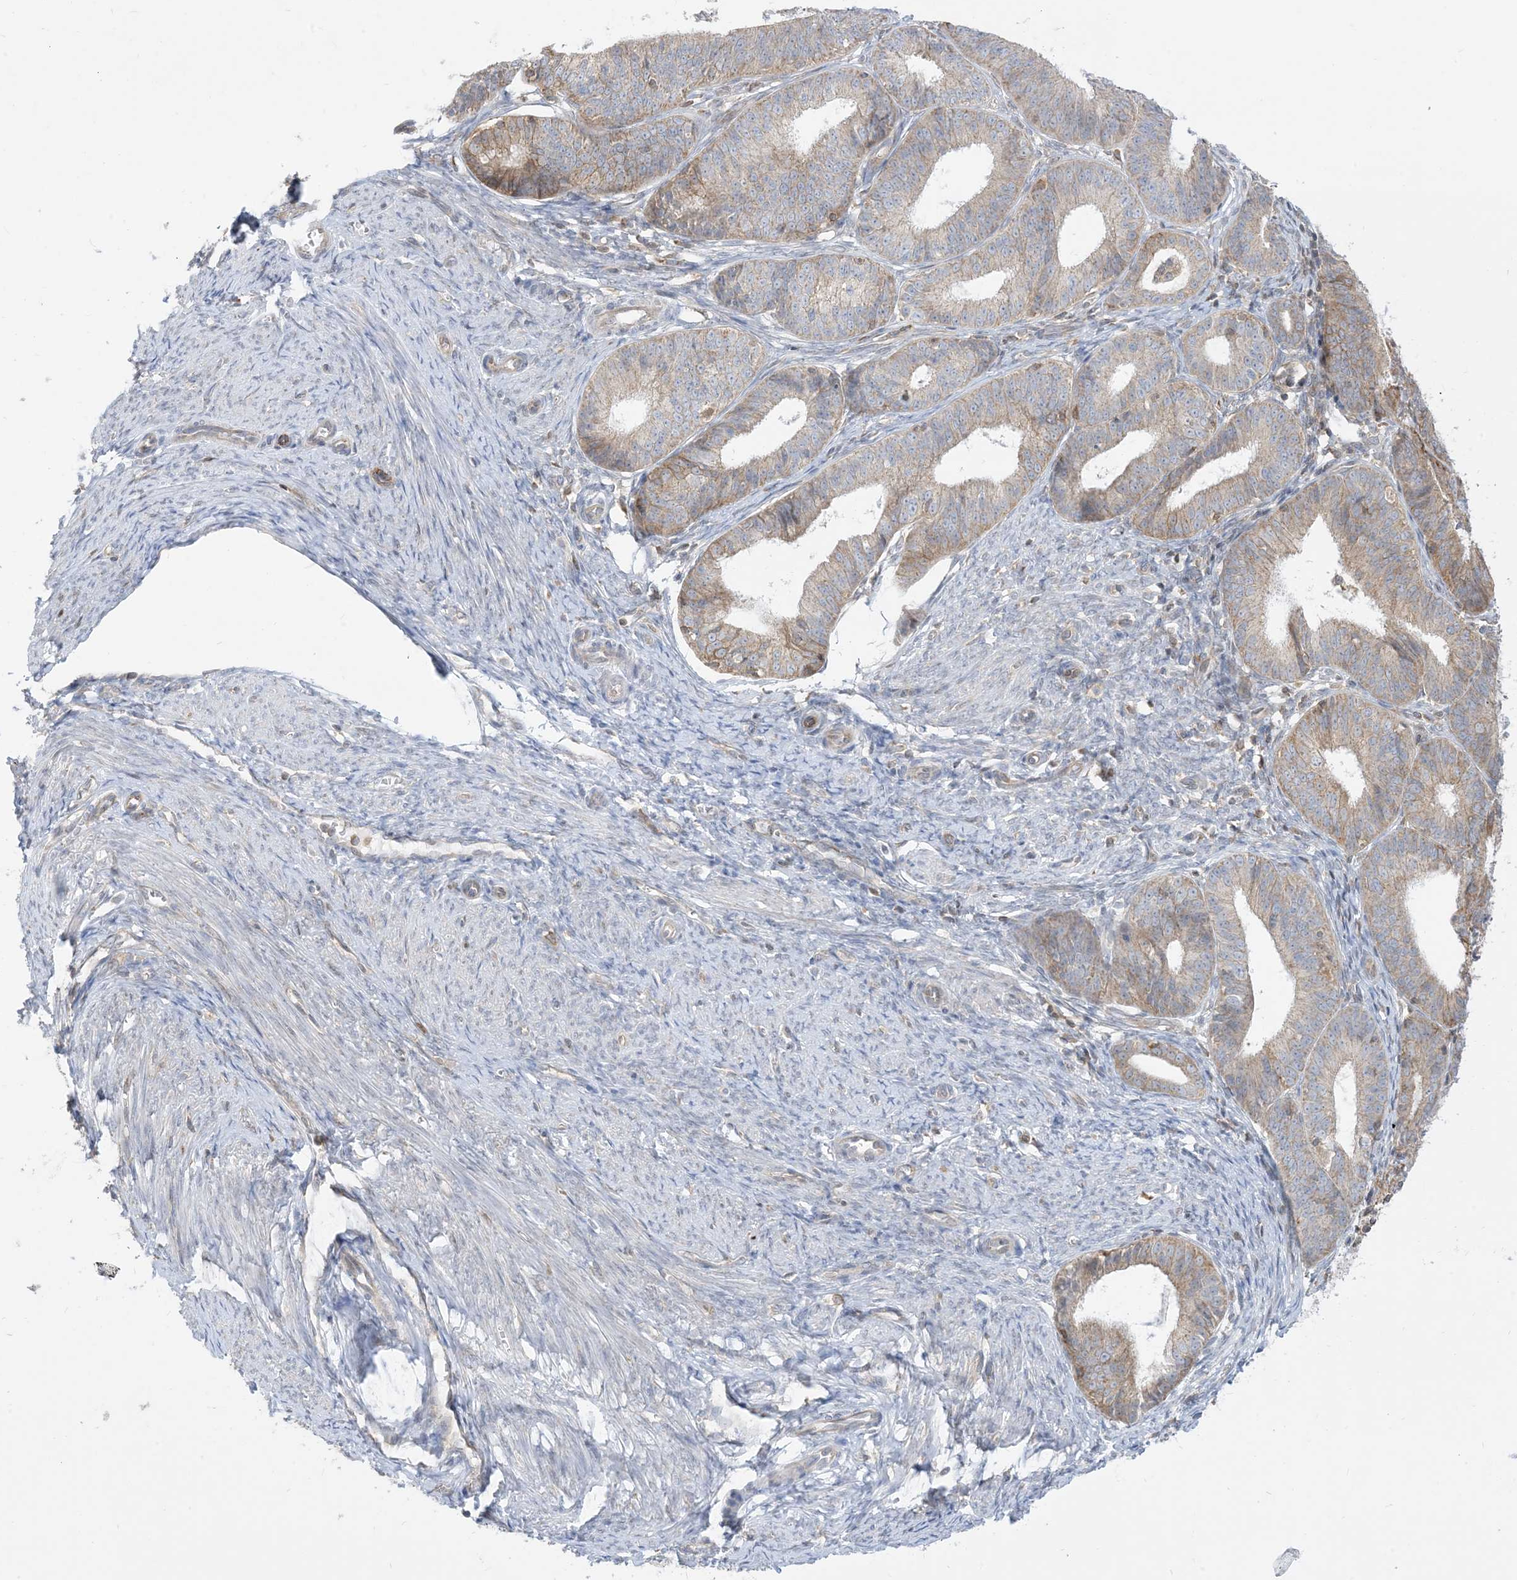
{"staining": {"intensity": "strong", "quantity": "<25%", "location": "cytoplasmic/membranous"}, "tissue": "endometrial cancer", "cell_type": "Tumor cells", "image_type": "cancer", "snomed": [{"axis": "morphology", "description": "Adenocarcinoma, NOS"}, {"axis": "topography", "description": "Endometrium"}], "caption": "Protein staining exhibits strong cytoplasmic/membranous expression in about <25% of tumor cells in endometrial cancer. The staining is performed using DAB brown chromogen to label protein expression. The nuclei are counter-stained blue using hematoxylin.", "gene": "CASP4", "patient": {"sex": "female", "age": 51}}